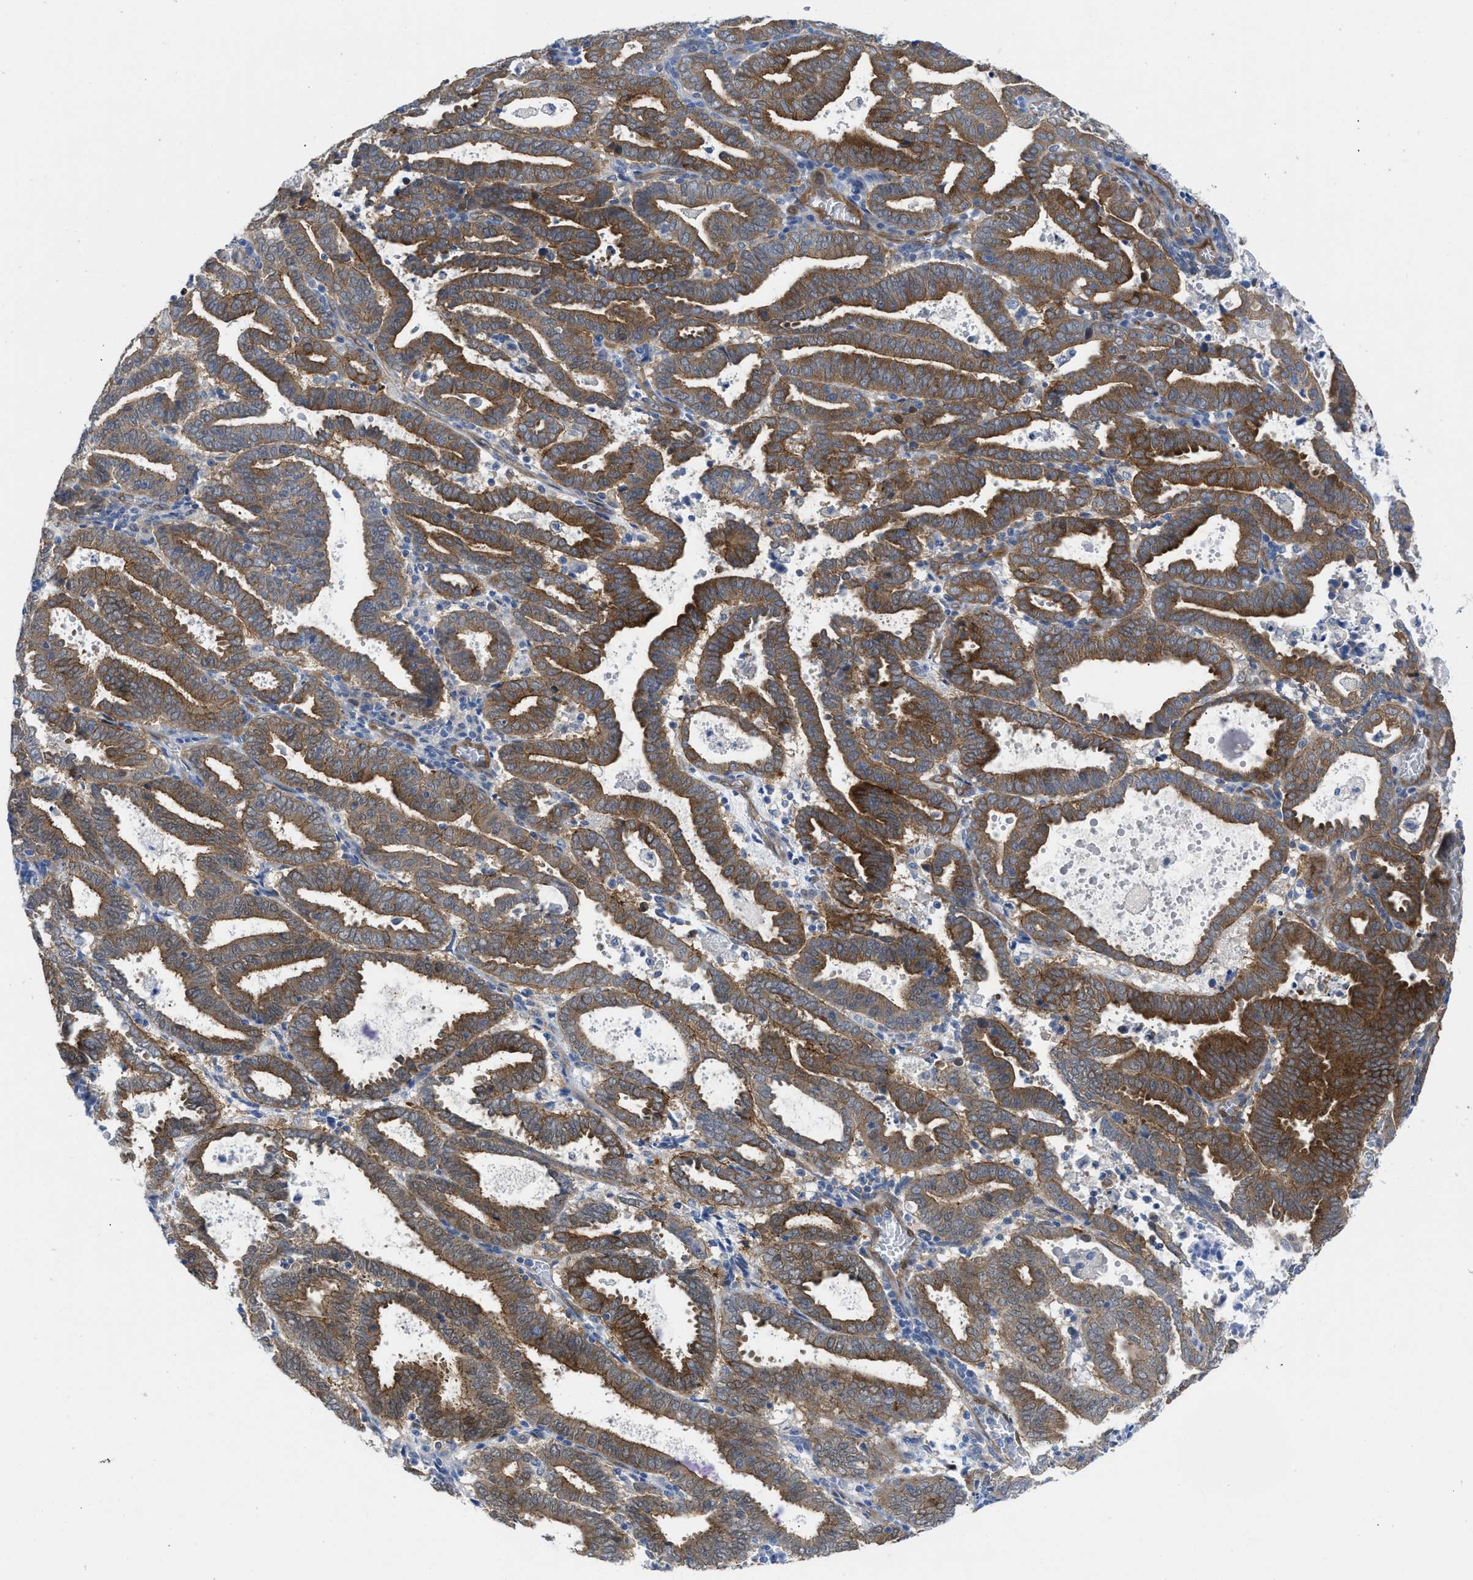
{"staining": {"intensity": "strong", "quantity": ">75%", "location": "cytoplasmic/membranous"}, "tissue": "endometrial cancer", "cell_type": "Tumor cells", "image_type": "cancer", "snomed": [{"axis": "morphology", "description": "Adenocarcinoma, NOS"}, {"axis": "topography", "description": "Uterus"}], "caption": "Endometrial adenocarcinoma was stained to show a protein in brown. There is high levels of strong cytoplasmic/membranous positivity in about >75% of tumor cells.", "gene": "PDLIM5", "patient": {"sex": "female", "age": 83}}